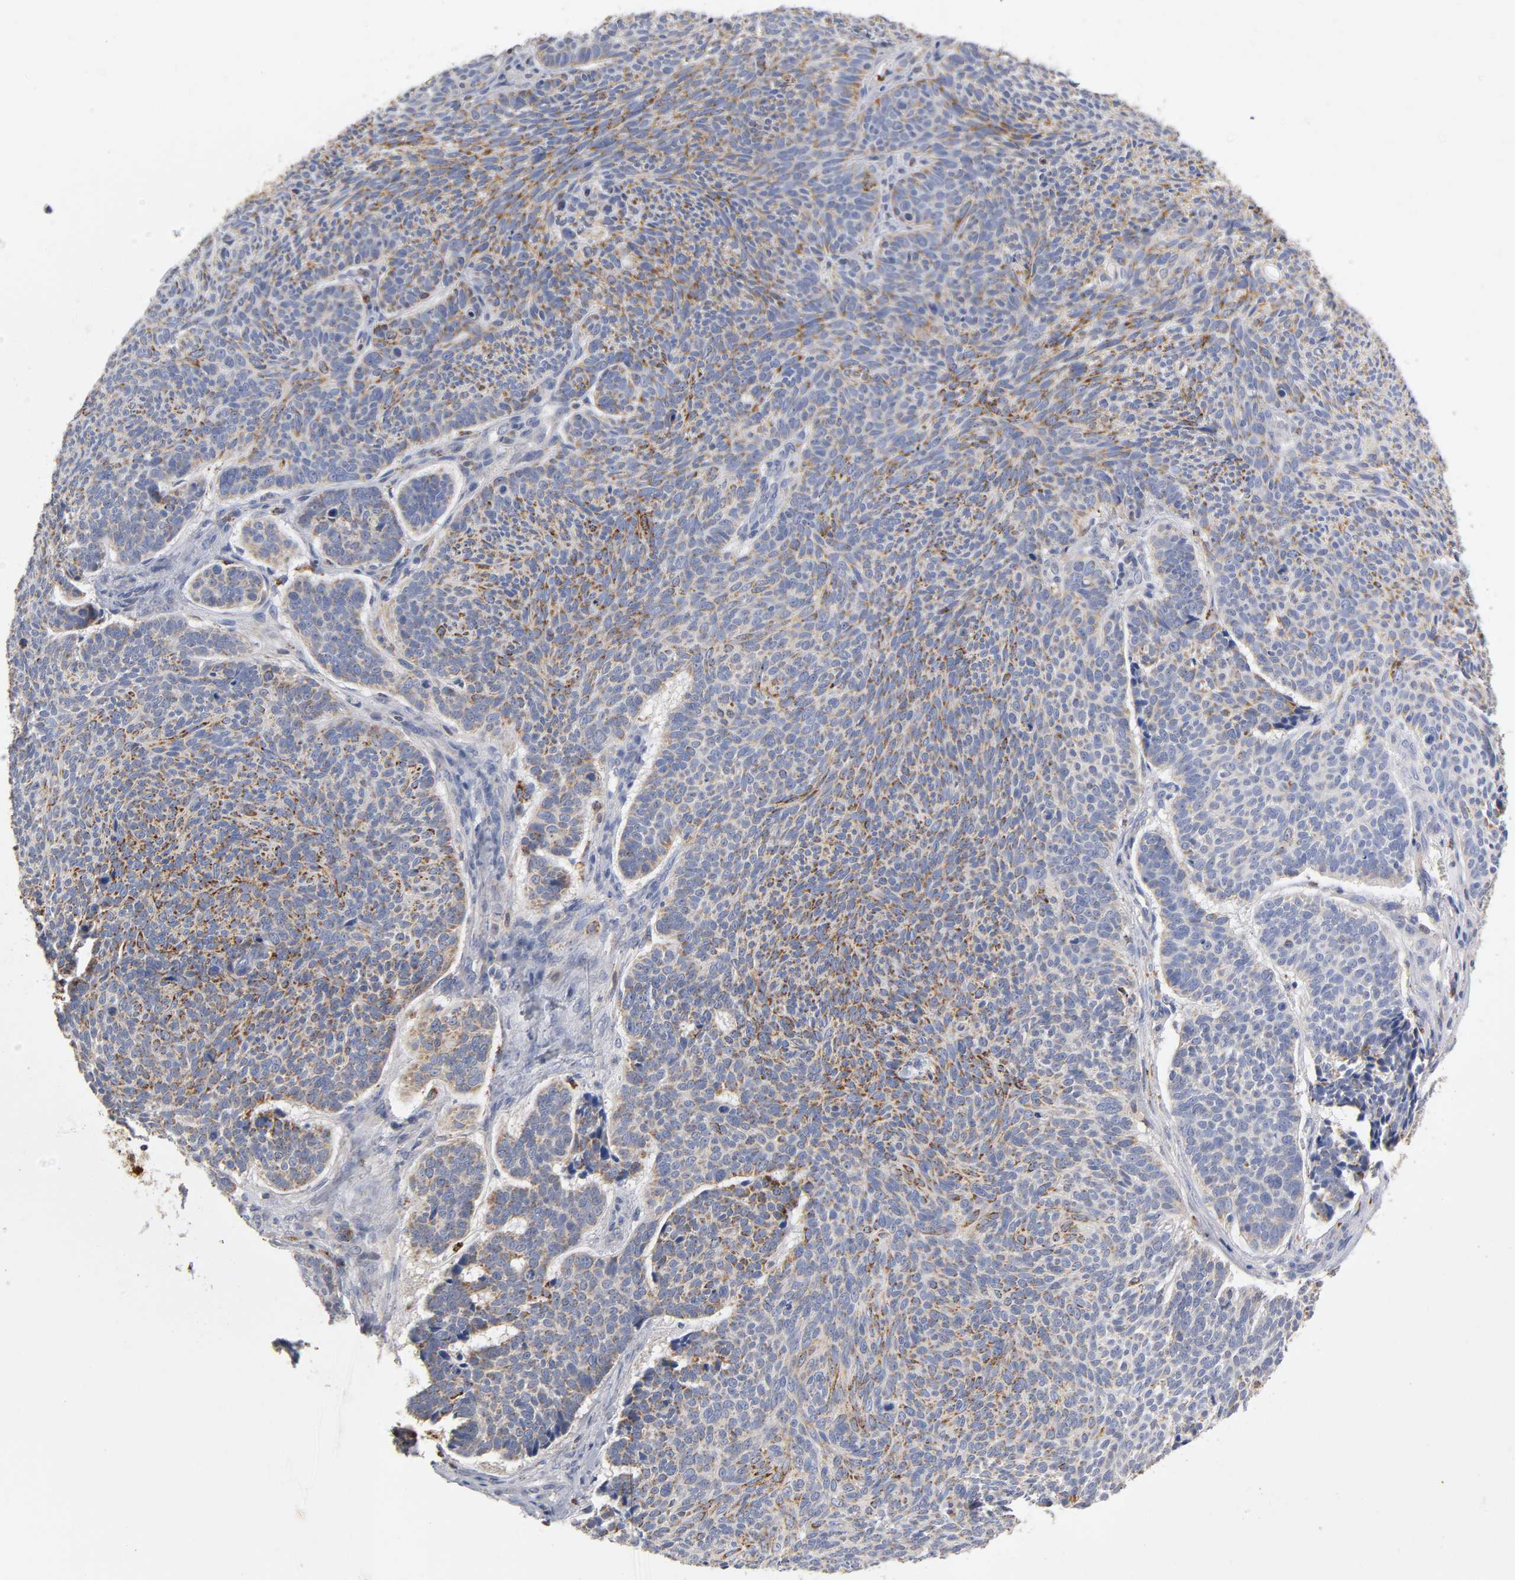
{"staining": {"intensity": "moderate", "quantity": ">75%", "location": "cytoplasmic/membranous"}, "tissue": "skin cancer", "cell_type": "Tumor cells", "image_type": "cancer", "snomed": [{"axis": "morphology", "description": "Basal cell carcinoma"}, {"axis": "topography", "description": "Skin"}], "caption": "Protein analysis of skin cancer tissue exhibits moderate cytoplasmic/membranous expression in approximately >75% of tumor cells.", "gene": "ISG15", "patient": {"sex": "male", "age": 84}}